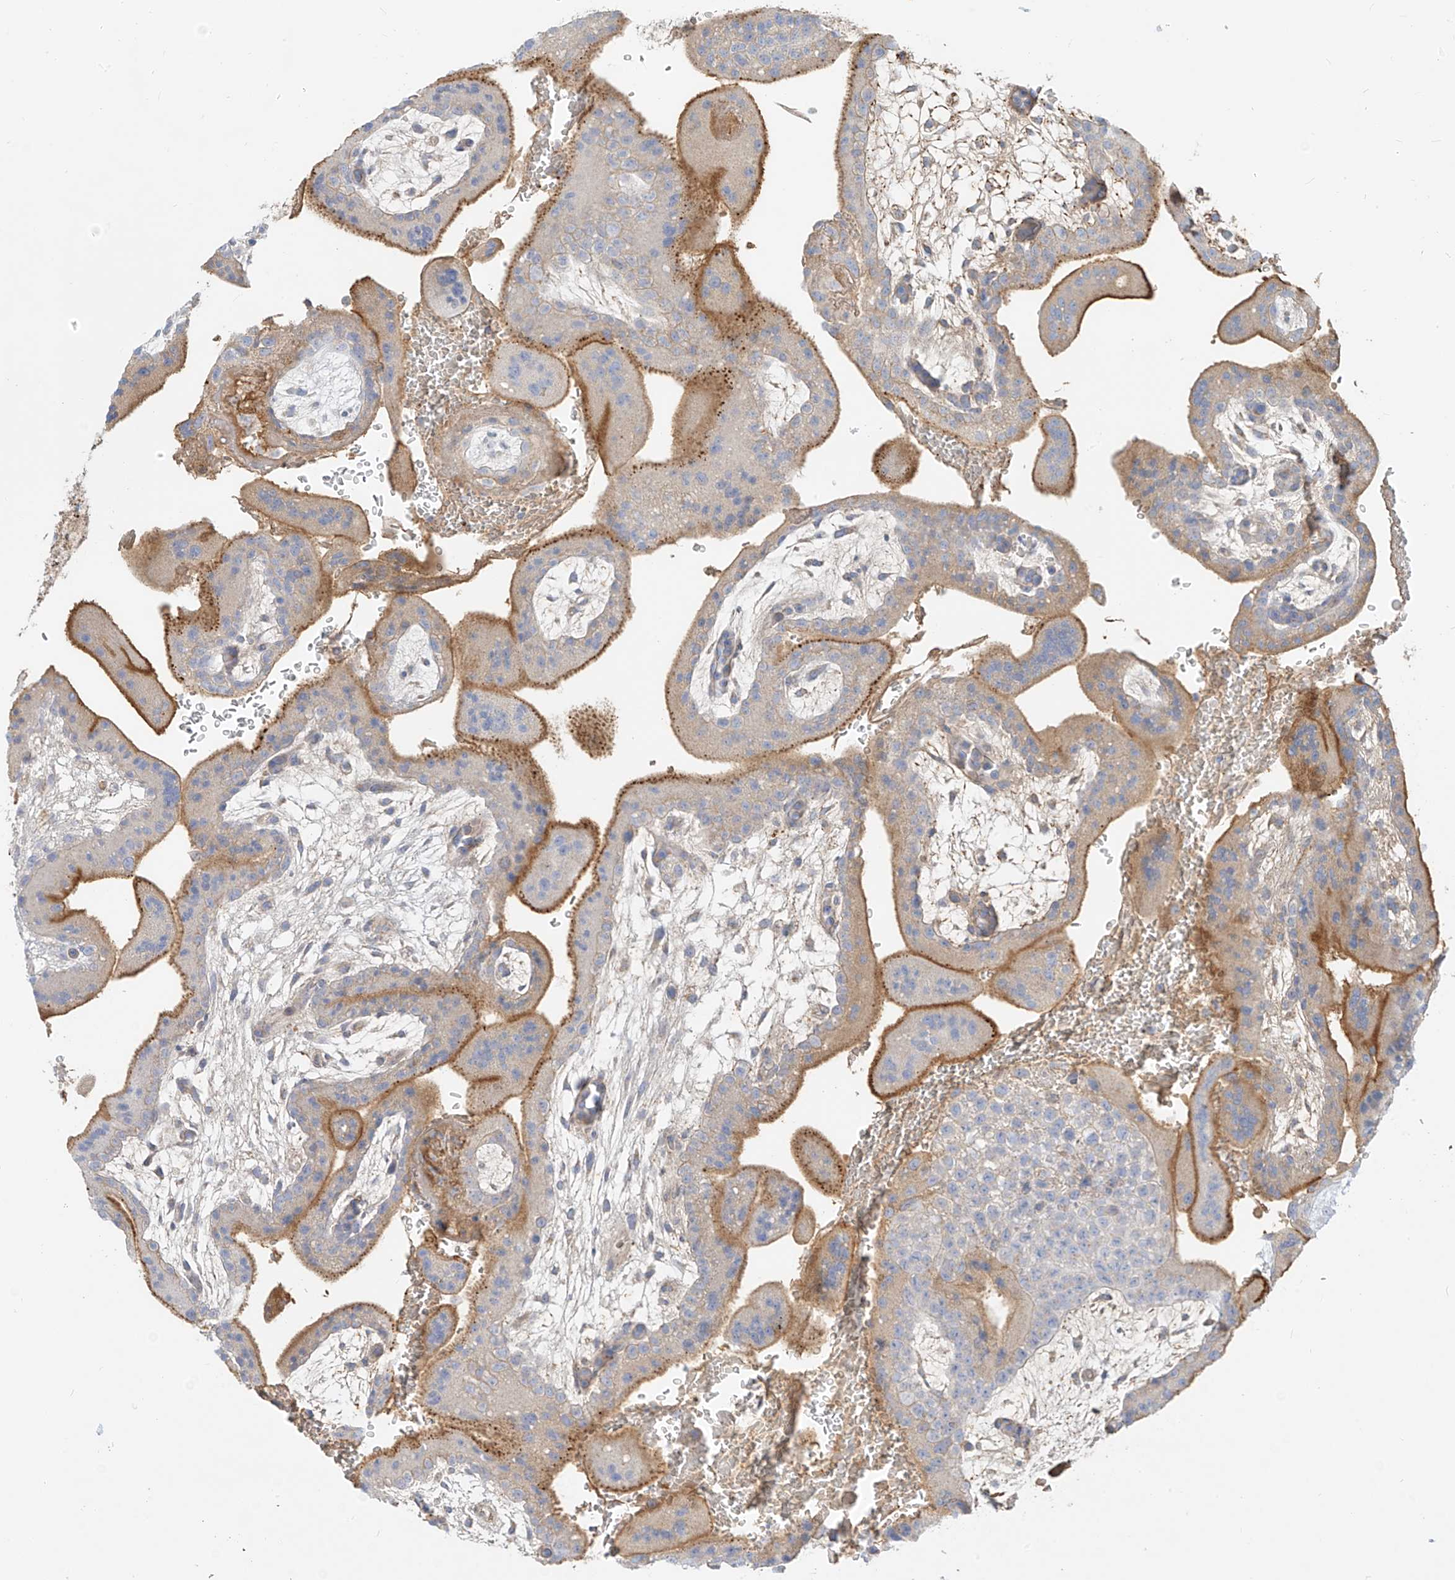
{"staining": {"intensity": "moderate", "quantity": "<25%", "location": "cytoplasmic/membranous"}, "tissue": "placenta", "cell_type": "Decidual cells", "image_type": "normal", "snomed": [{"axis": "morphology", "description": "Normal tissue, NOS"}, {"axis": "topography", "description": "Placenta"}], "caption": "An image of placenta stained for a protein demonstrates moderate cytoplasmic/membranous brown staining in decidual cells.", "gene": "OCSTAMP", "patient": {"sex": "female", "age": 35}}